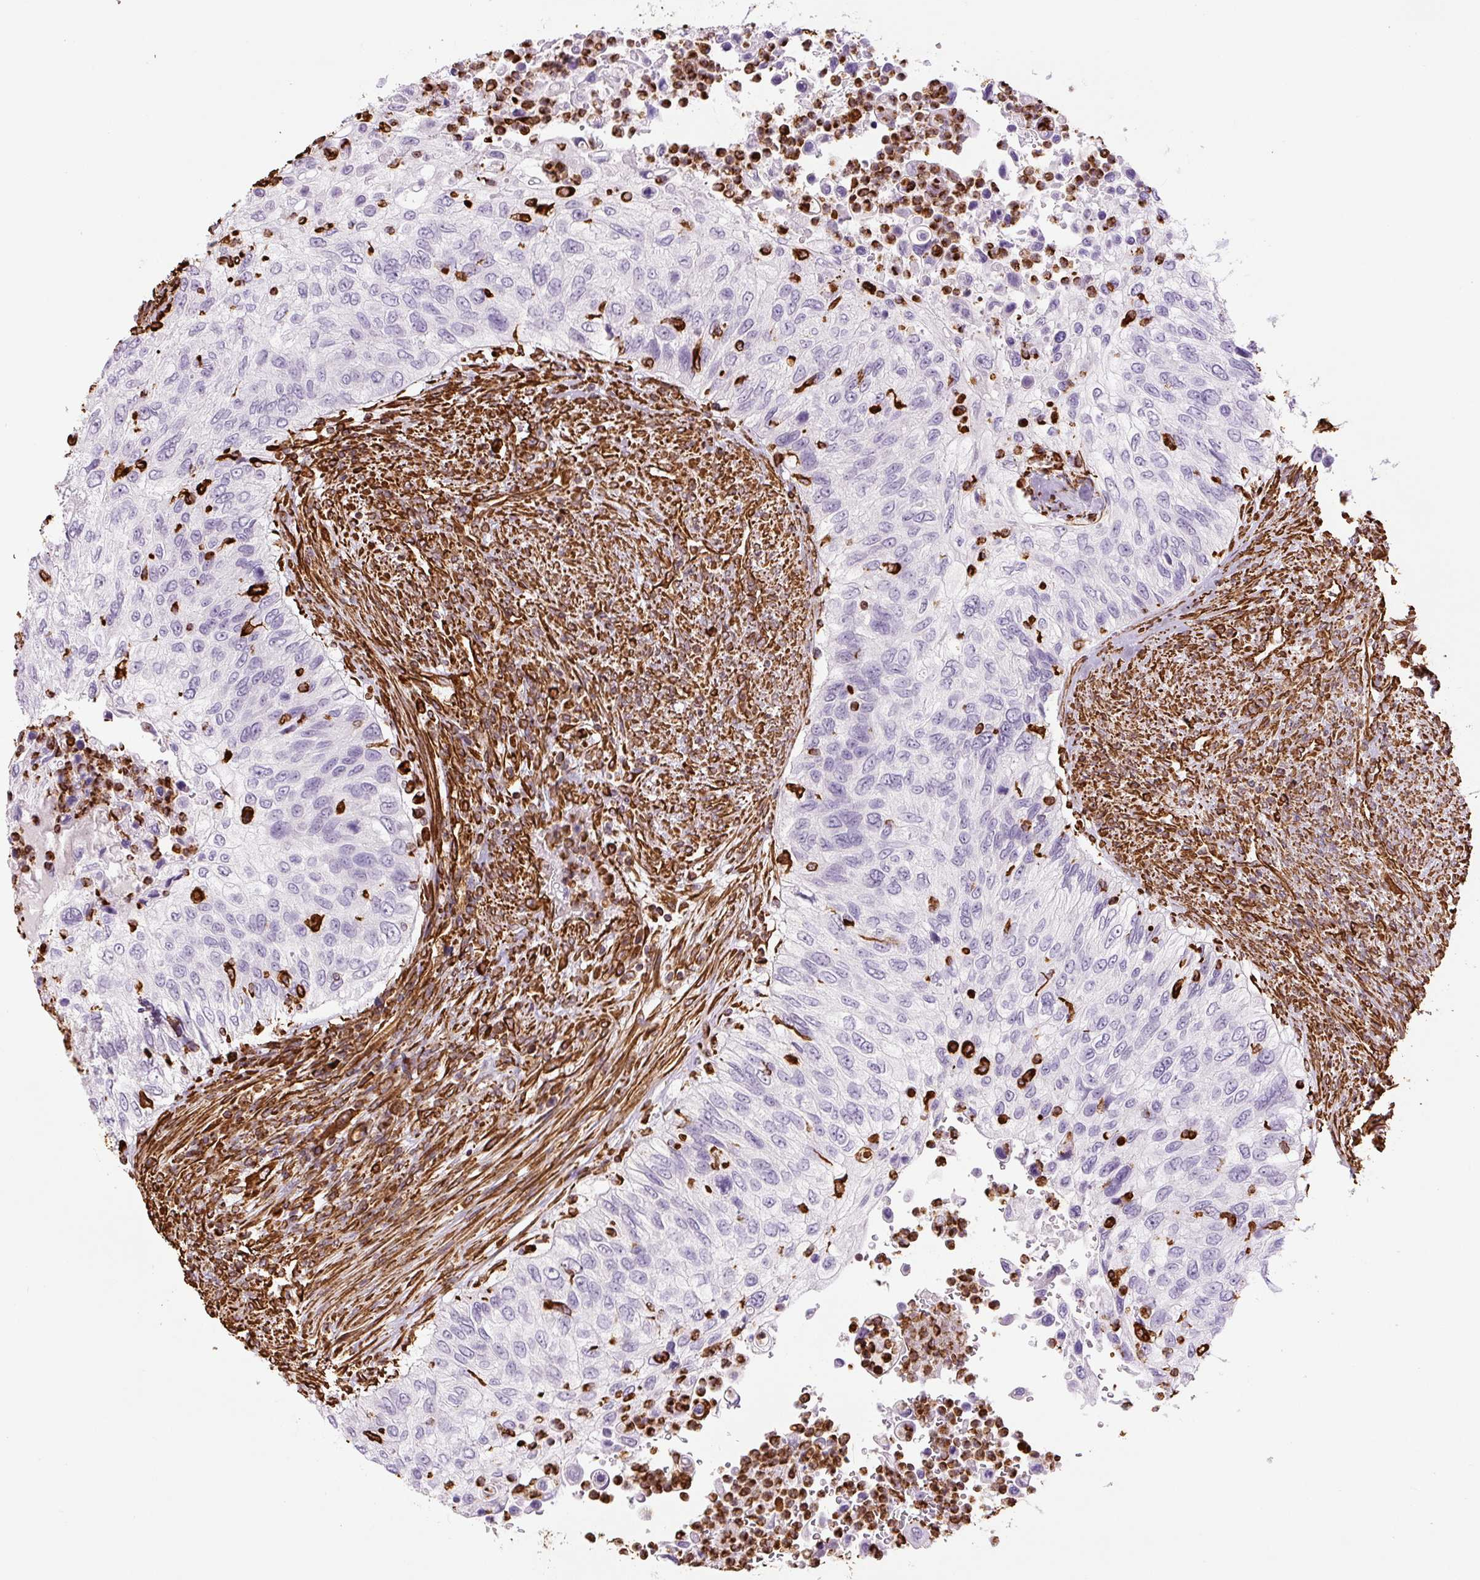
{"staining": {"intensity": "negative", "quantity": "none", "location": "none"}, "tissue": "urothelial cancer", "cell_type": "Tumor cells", "image_type": "cancer", "snomed": [{"axis": "morphology", "description": "Urothelial carcinoma, High grade"}, {"axis": "topography", "description": "Urinary bladder"}], "caption": "Urothelial carcinoma (high-grade) was stained to show a protein in brown. There is no significant expression in tumor cells.", "gene": "VIM", "patient": {"sex": "female", "age": 60}}